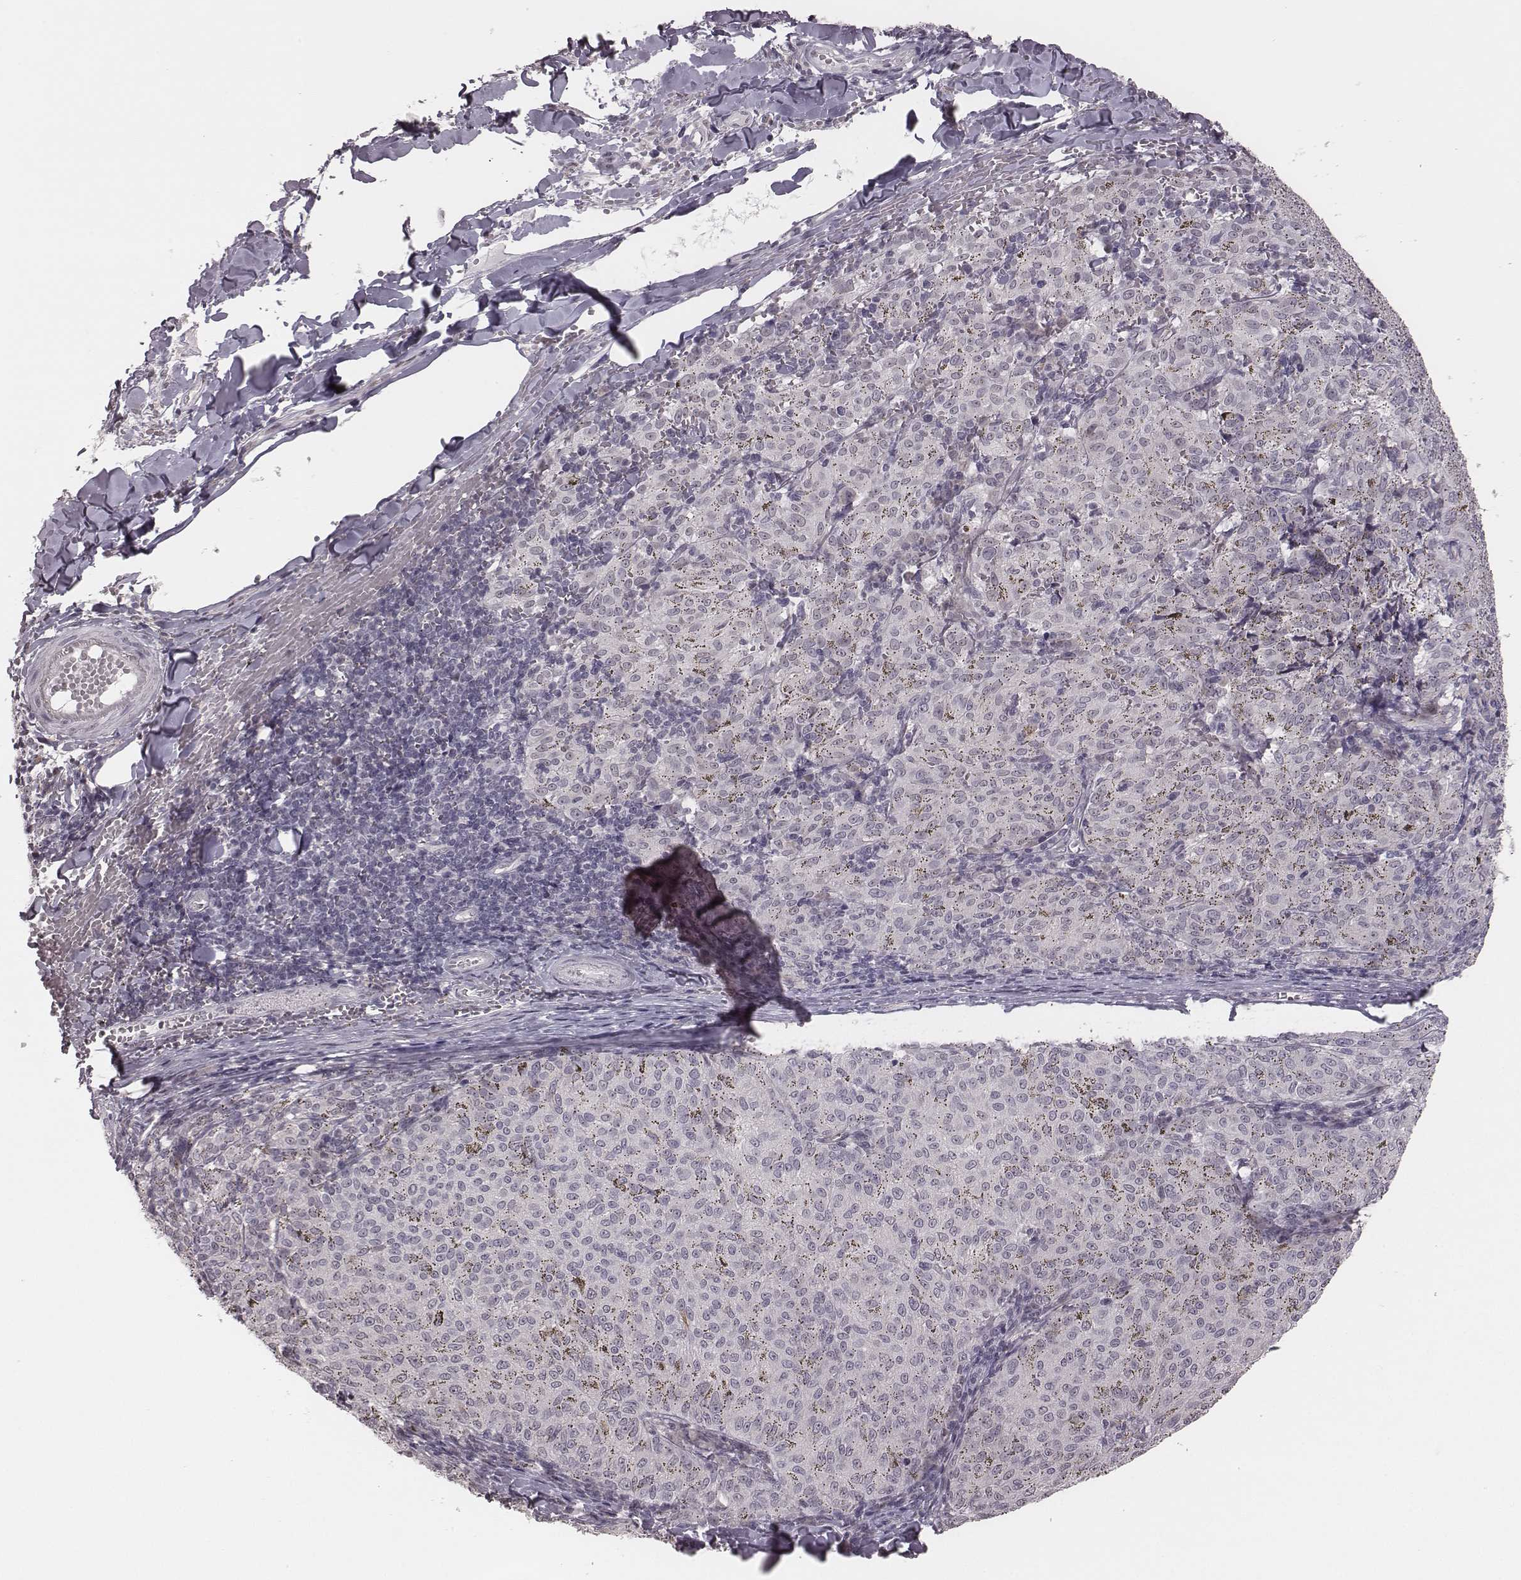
{"staining": {"intensity": "negative", "quantity": "none", "location": "none"}, "tissue": "melanoma", "cell_type": "Tumor cells", "image_type": "cancer", "snomed": [{"axis": "morphology", "description": "Malignant melanoma, NOS"}, {"axis": "topography", "description": "Skin"}], "caption": "This is an immunohistochemistry (IHC) histopathology image of human malignant melanoma. There is no staining in tumor cells.", "gene": "RPGRIP1", "patient": {"sex": "female", "age": 72}}